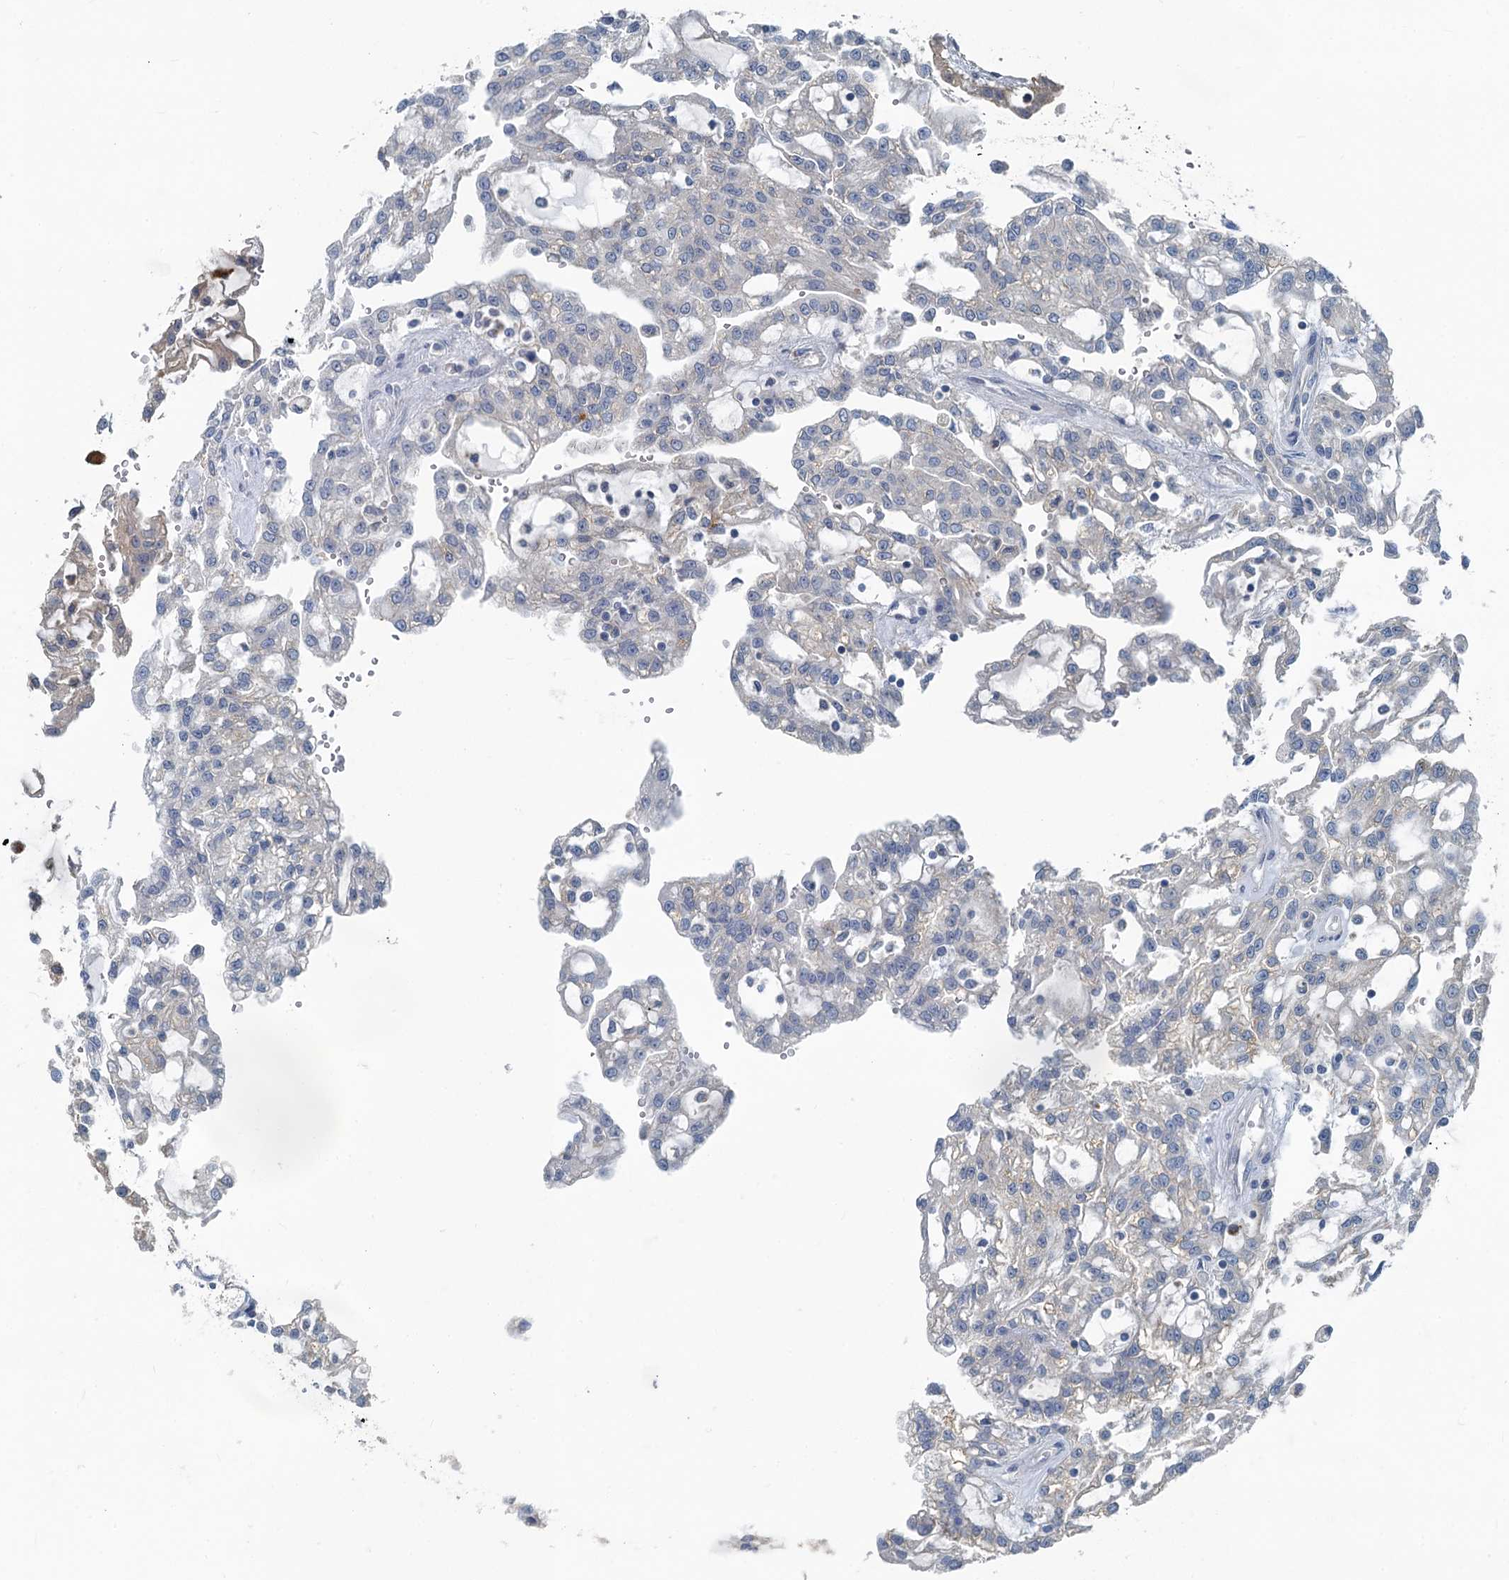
{"staining": {"intensity": "negative", "quantity": "none", "location": "none"}, "tissue": "renal cancer", "cell_type": "Tumor cells", "image_type": "cancer", "snomed": [{"axis": "morphology", "description": "Adenocarcinoma, NOS"}, {"axis": "topography", "description": "Kidney"}], "caption": "DAB (3,3'-diaminobenzidine) immunohistochemical staining of renal cancer (adenocarcinoma) demonstrates no significant positivity in tumor cells.", "gene": "GCLM", "patient": {"sex": "male", "age": 63}}